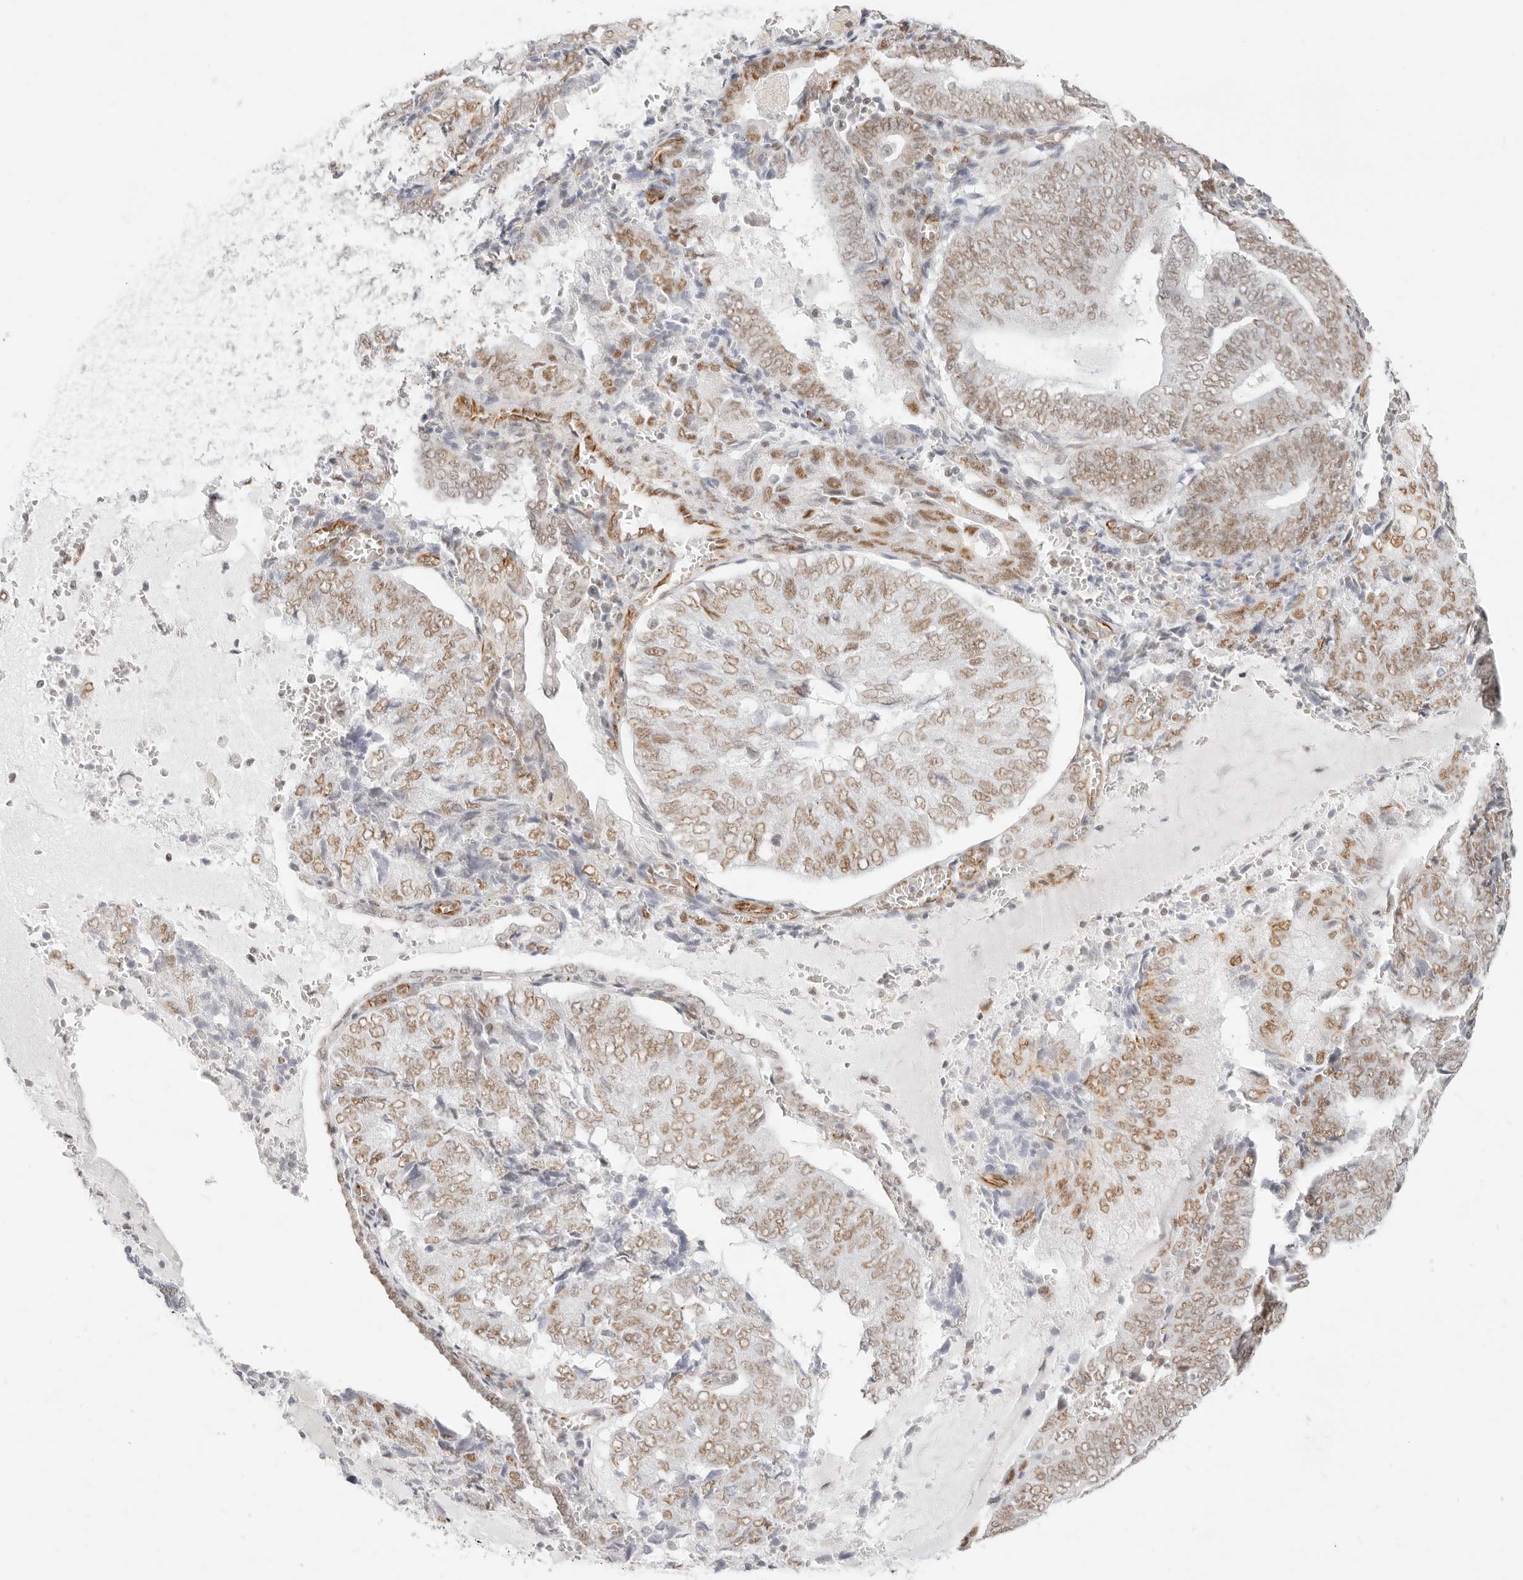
{"staining": {"intensity": "moderate", "quantity": "25%-75%", "location": "nuclear"}, "tissue": "endometrial cancer", "cell_type": "Tumor cells", "image_type": "cancer", "snomed": [{"axis": "morphology", "description": "Adenocarcinoma, NOS"}, {"axis": "topography", "description": "Endometrium"}], "caption": "Adenocarcinoma (endometrial) stained for a protein (brown) displays moderate nuclear positive expression in about 25%-75% of tumor cells.", "gene": "ZC3H11A", "patient": {"sex": "female", "age": 81}}